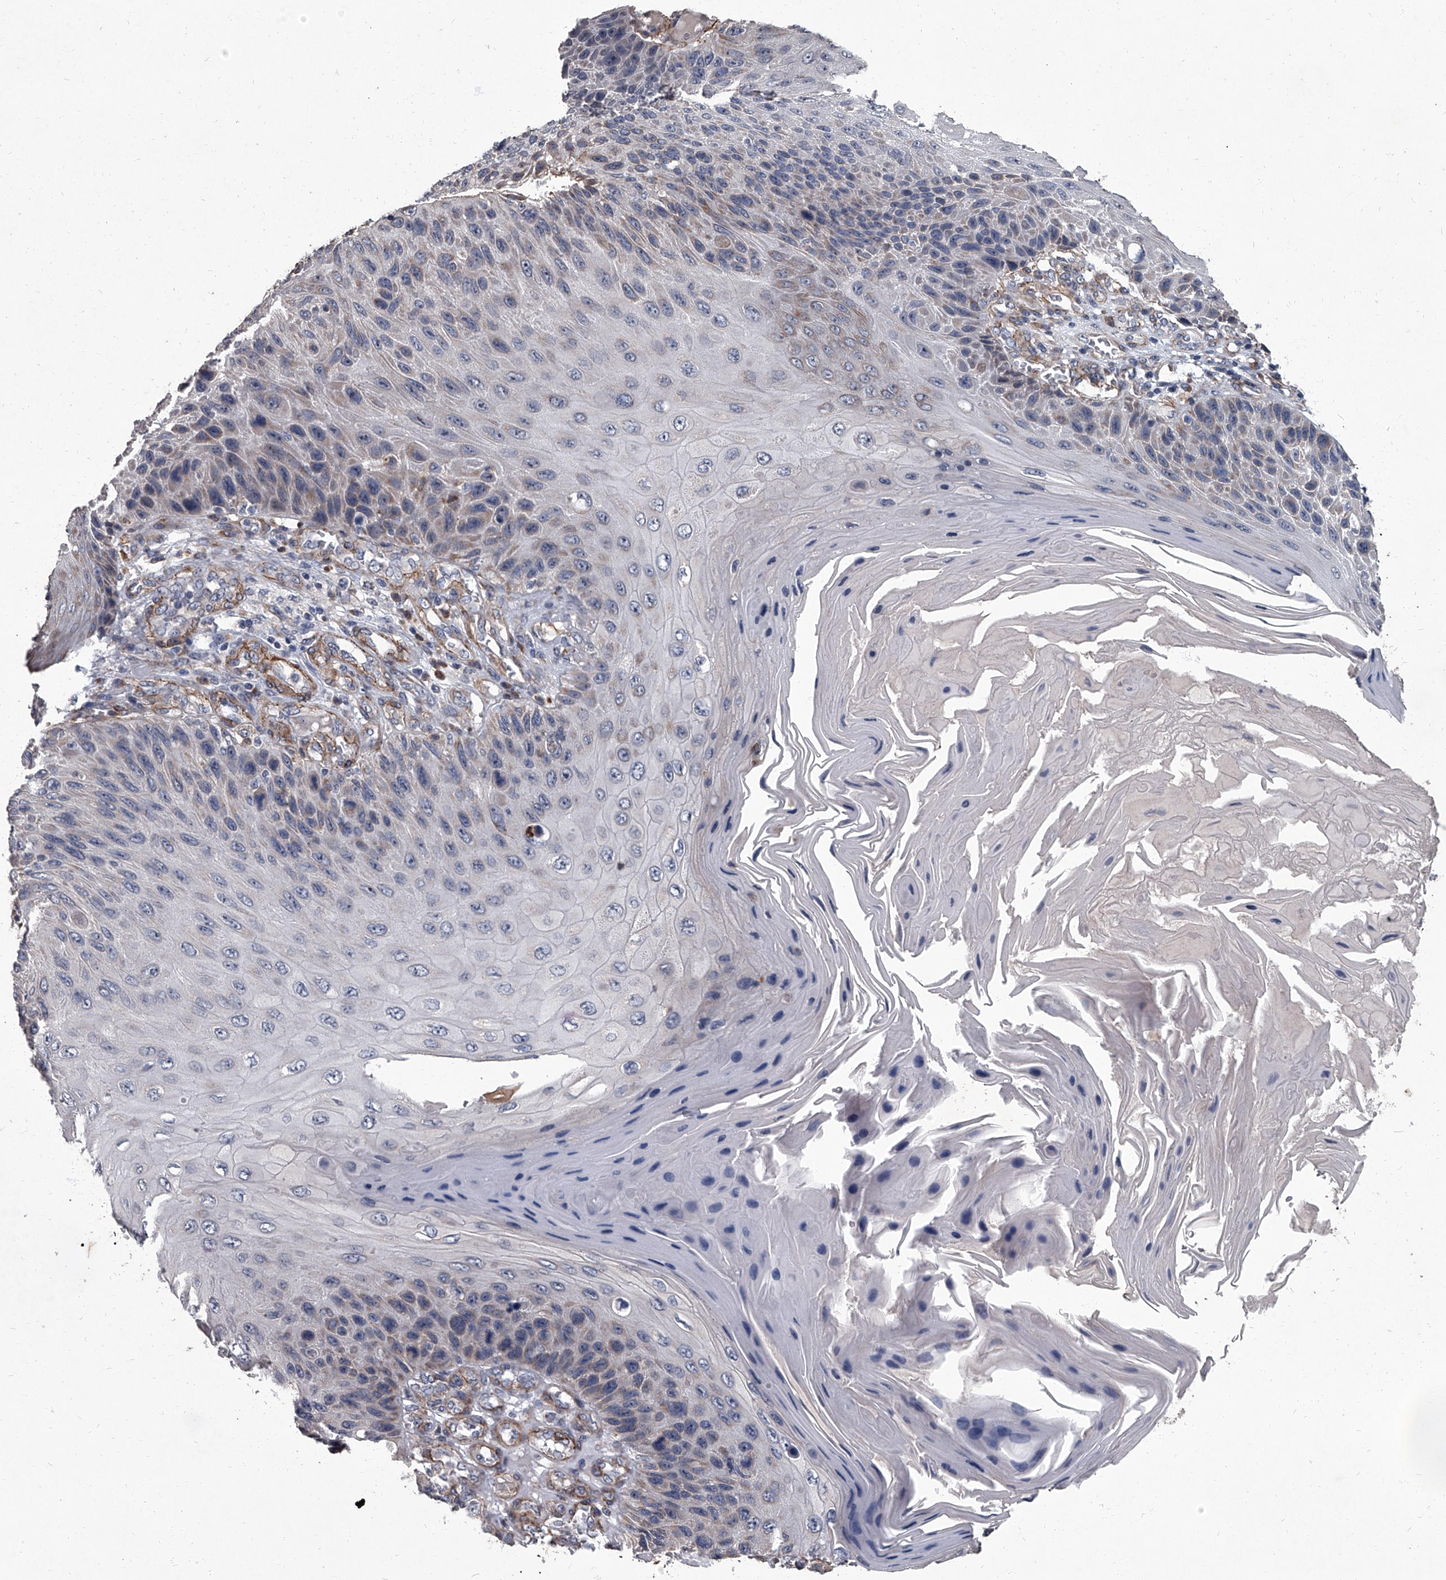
{"staining": {"intensity": "negative", "quantity": "none", "location": "none"}, "tissue": "skin cancer", "cell_type": "Tumor cells", "image_type": "cancer", "snomed": [{"axis": "morphology", "description": "Squamous cell carcinoma, NOS"}, {"axis": "topography", "description": "Skin"}], "caption": "There is no significant staining in tumor cells of squamous cell carcinoma (skin). (DAB immunohistochemistry visualized using brightfield microscopy, high magnification).", "gene": "SIRT4", "patient": {"sex": "female", "age": 88}}